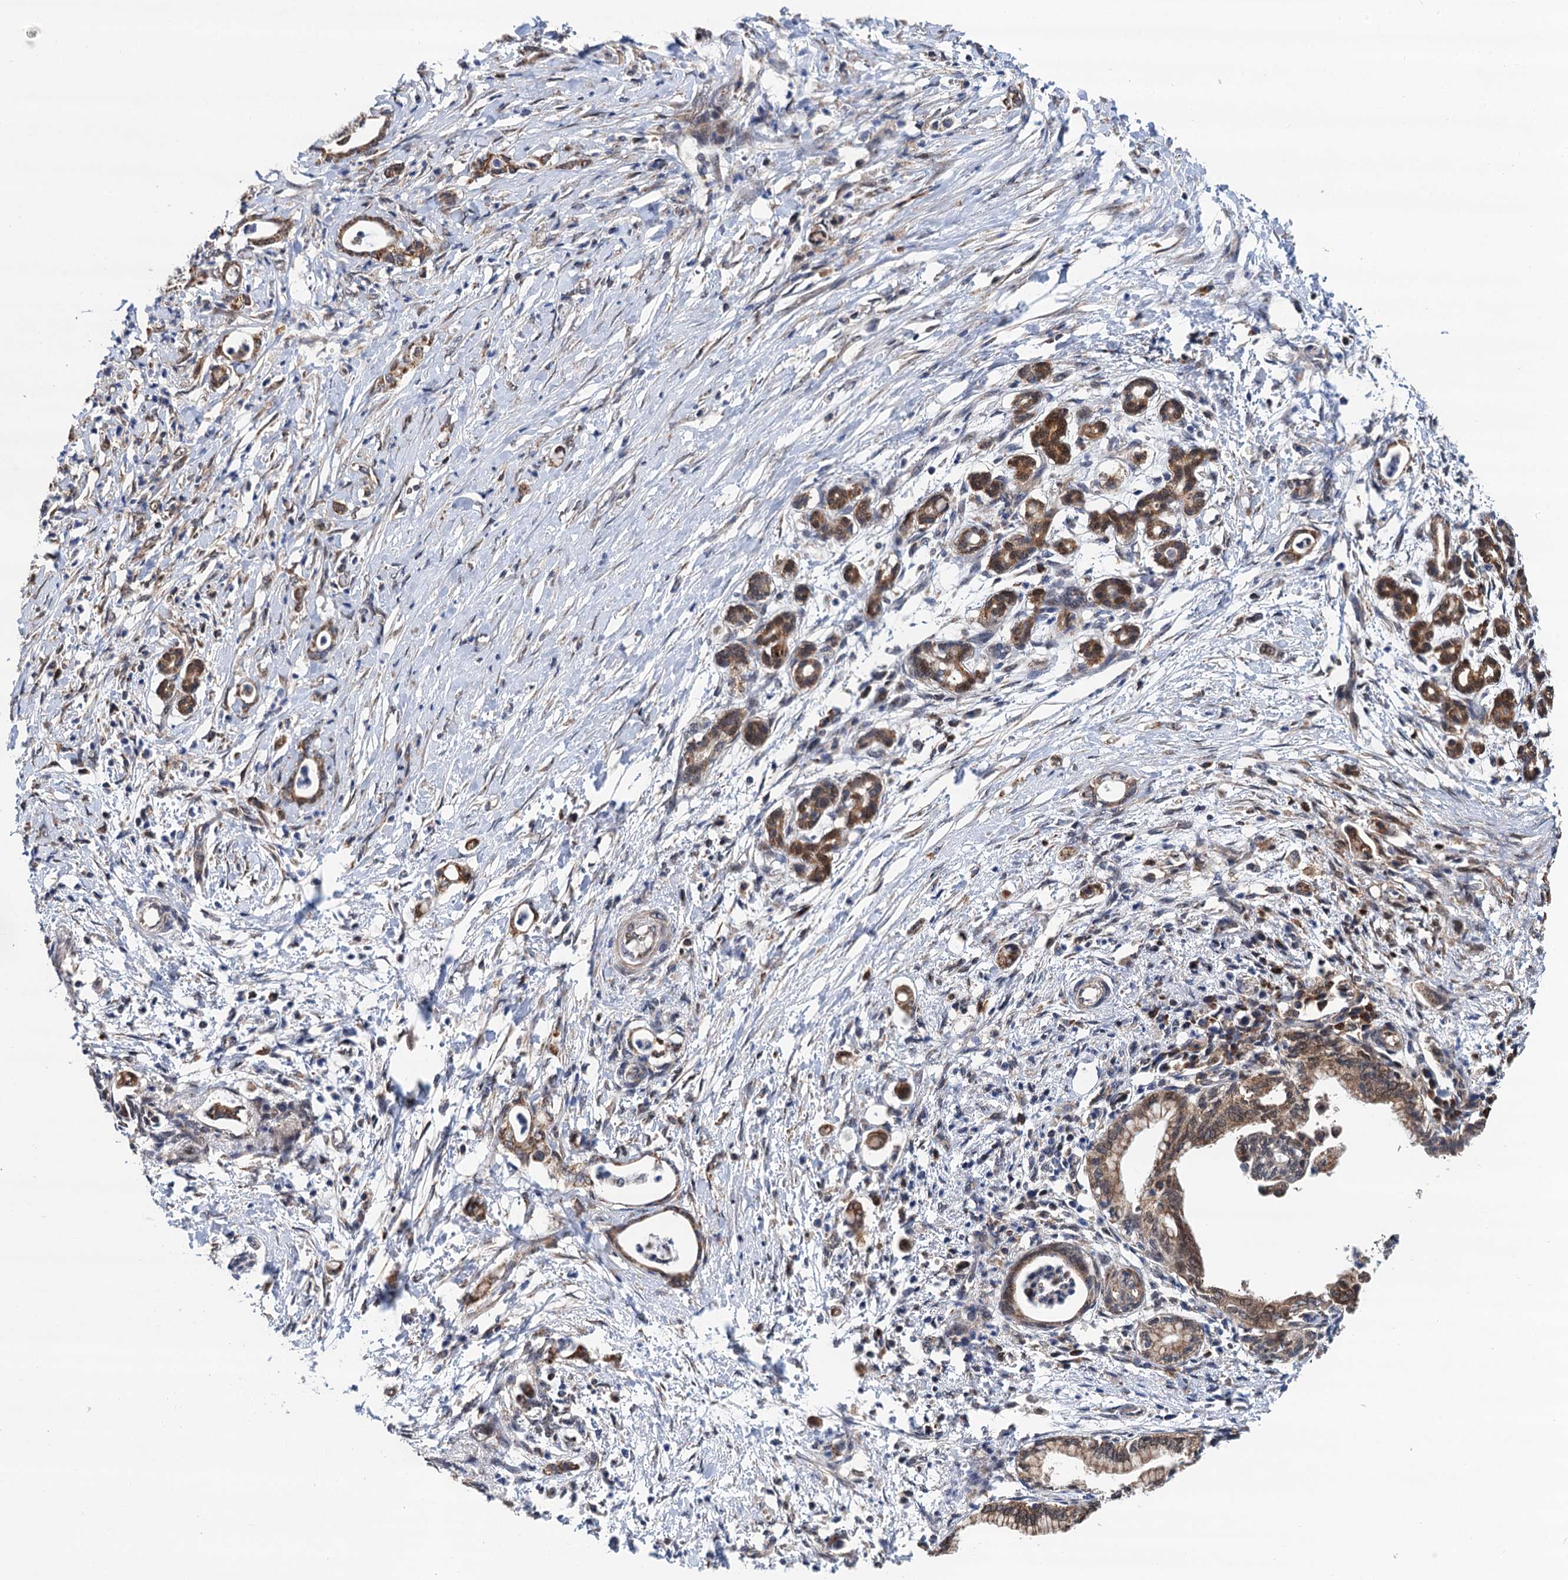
{"staining": {"intensity": "strong", "quantity": ">75%", "location": "cytoplasmic/membranous"}, "tissue": "pancreatic cancer", "cell_type": "Tumor cells", "image_type": "cancer", "snomed": [{"axis": "morphology", "description": "Adenocarcinoma, NOS"}, {"axis": "topography", "description": "Pancreas"}], "caption": "Approximately >75% of tumor cells in pancreatic cancer demonstrate strong cytoplasmic/membranous protein staining as visualized by brown immunohistochemical staining.", "gene": "CMPK2", "patient": {"sex": "female", "age": 55}}